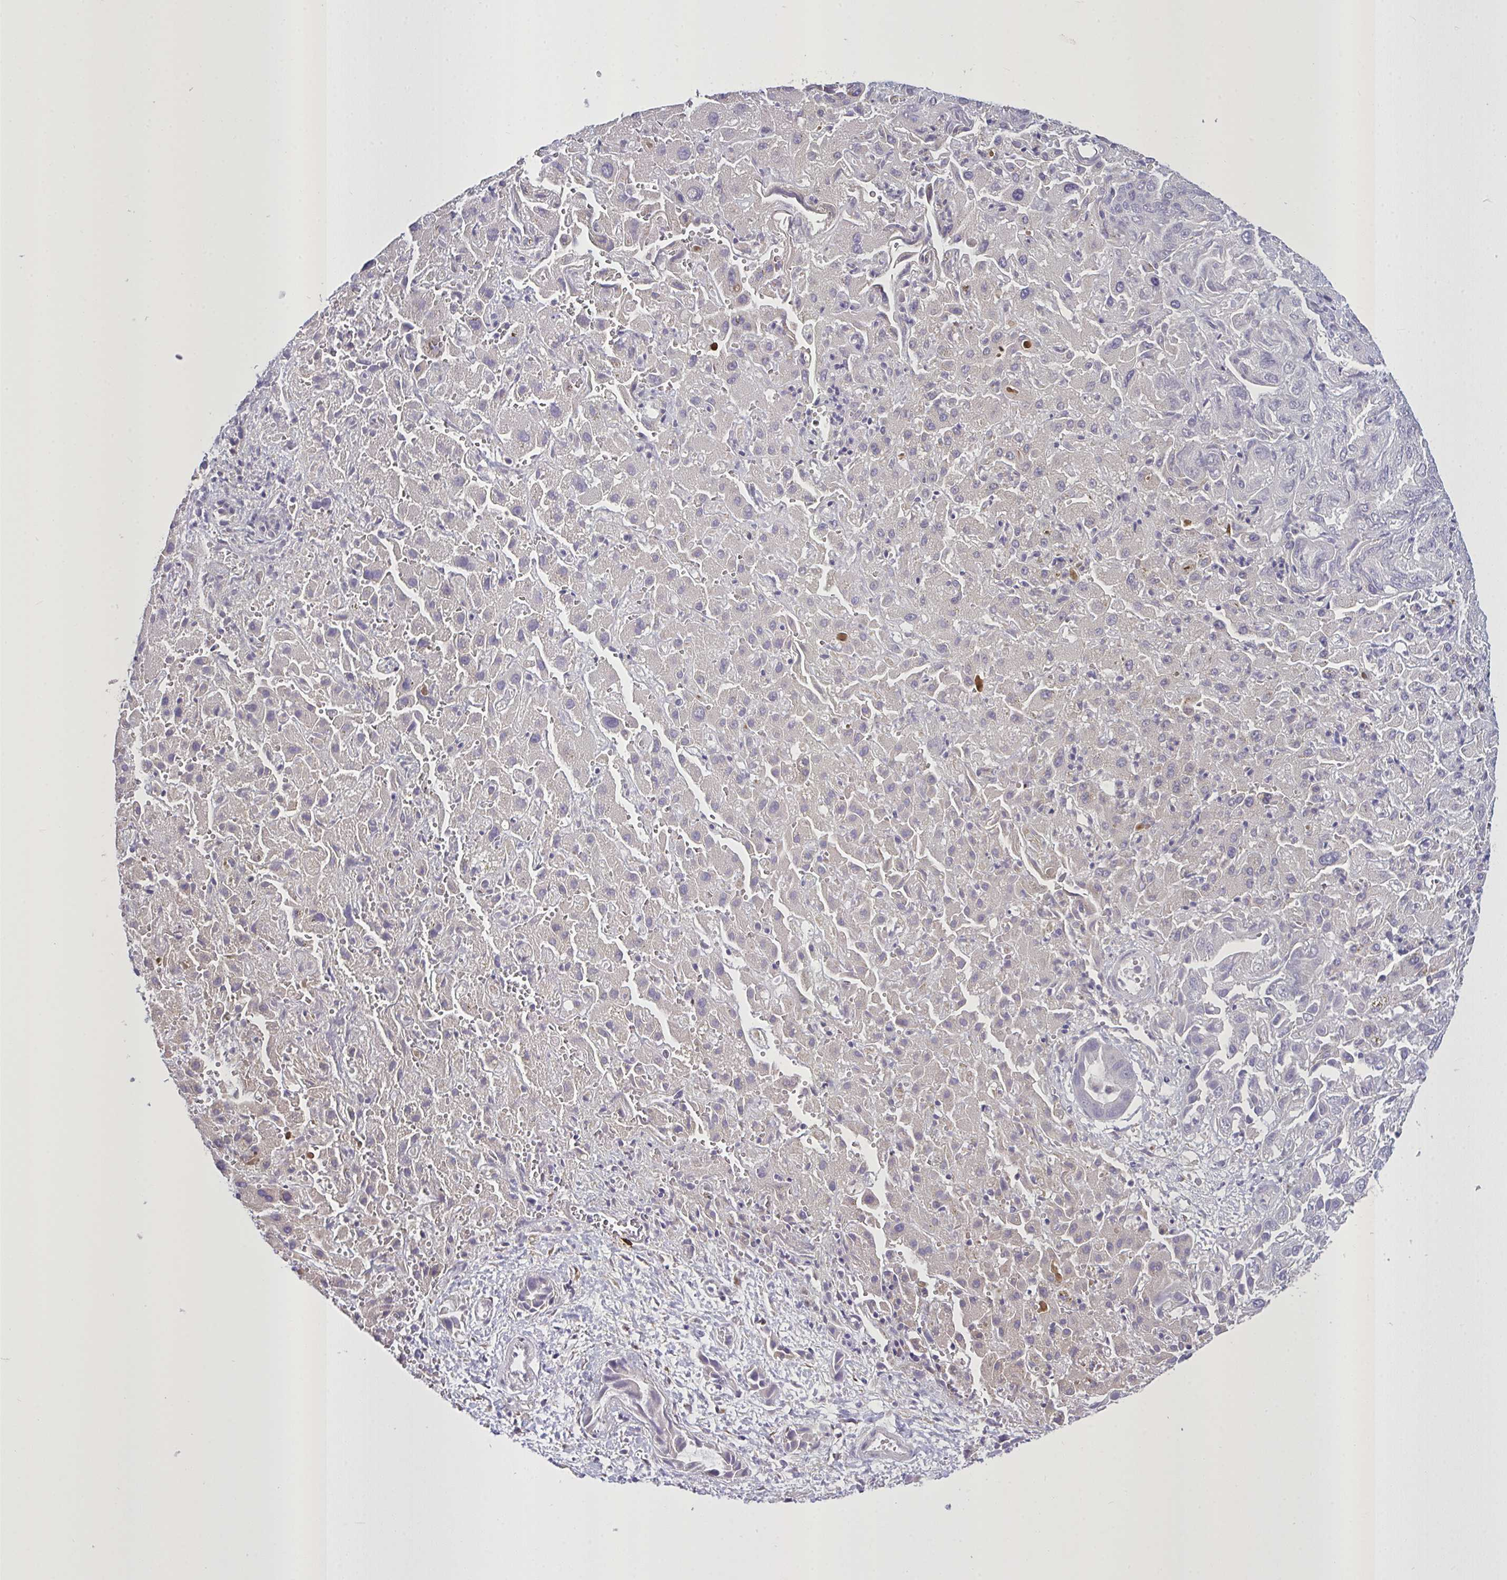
{"staining": {"intensity": "negative", "quantity": "none", "location": "none"}, "tissue": "liver cancer", "cell_type": "Tumor cells", "image_type": "cancer", "snomed": [{"axis": "morphology", "description": "Cholangiocarcinoma"}, {"axis": "topography", "description": "Liver"}], "caption": "Immunohistochemical staining of human cholangiocarcinoma (liver) displays no significant staining in tumor cells.", "gene": "MRGPRX2", "patient": {"sex": "female", "age": 52}}